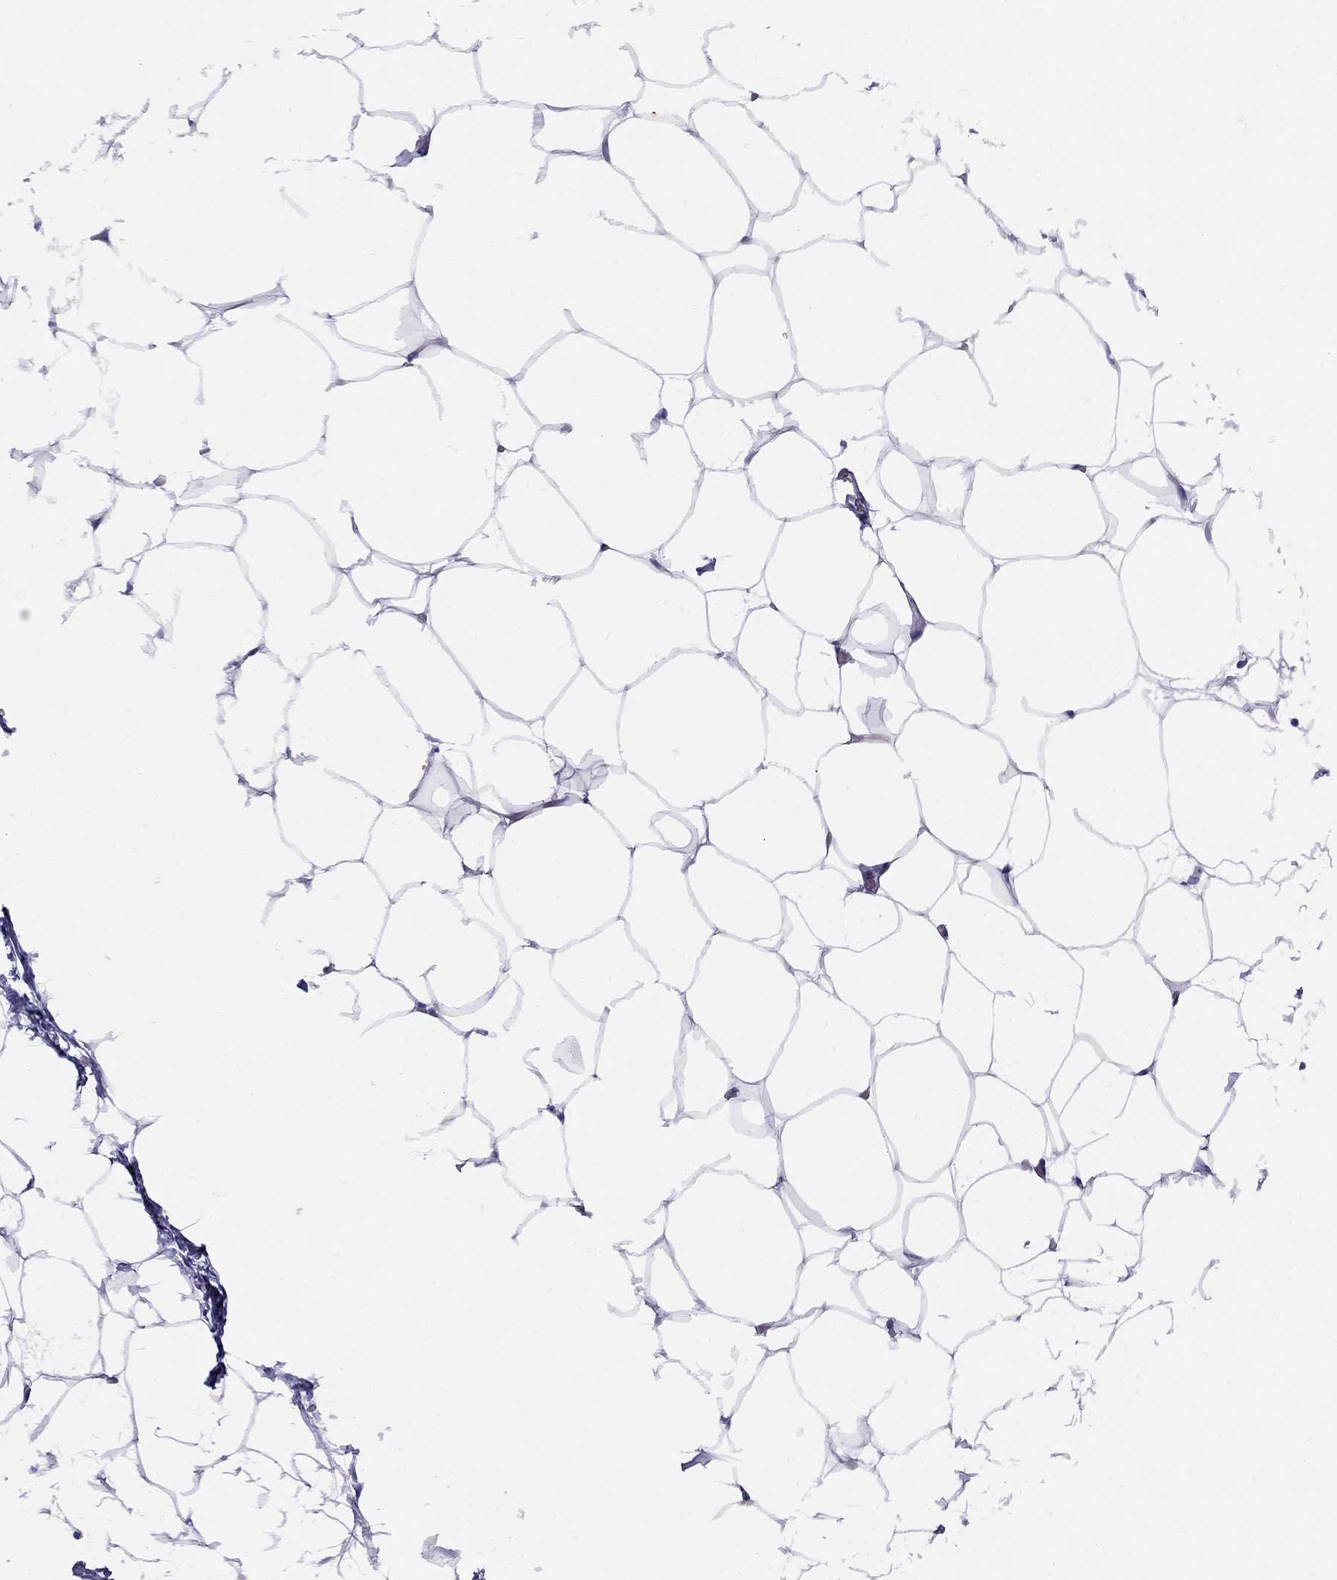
{"staining": {"intensity": "negative", "quantity": "none", "location": "none"}, "tissue": "adipose tissue", "cell_type": "Adipocytes", "image_type": "normal", "snomed": [{"axis": "morphology", "description": "Normal tissue, NOS"}, {"axis": "topography", "description": "Adipose tissue"}], "caption": "Immunohistochemical staining of normal human adipose tissue reveals no significant staining in adipocytes.", "gene": "LYAR", "patient": {"sex": "male", "age": 57}}